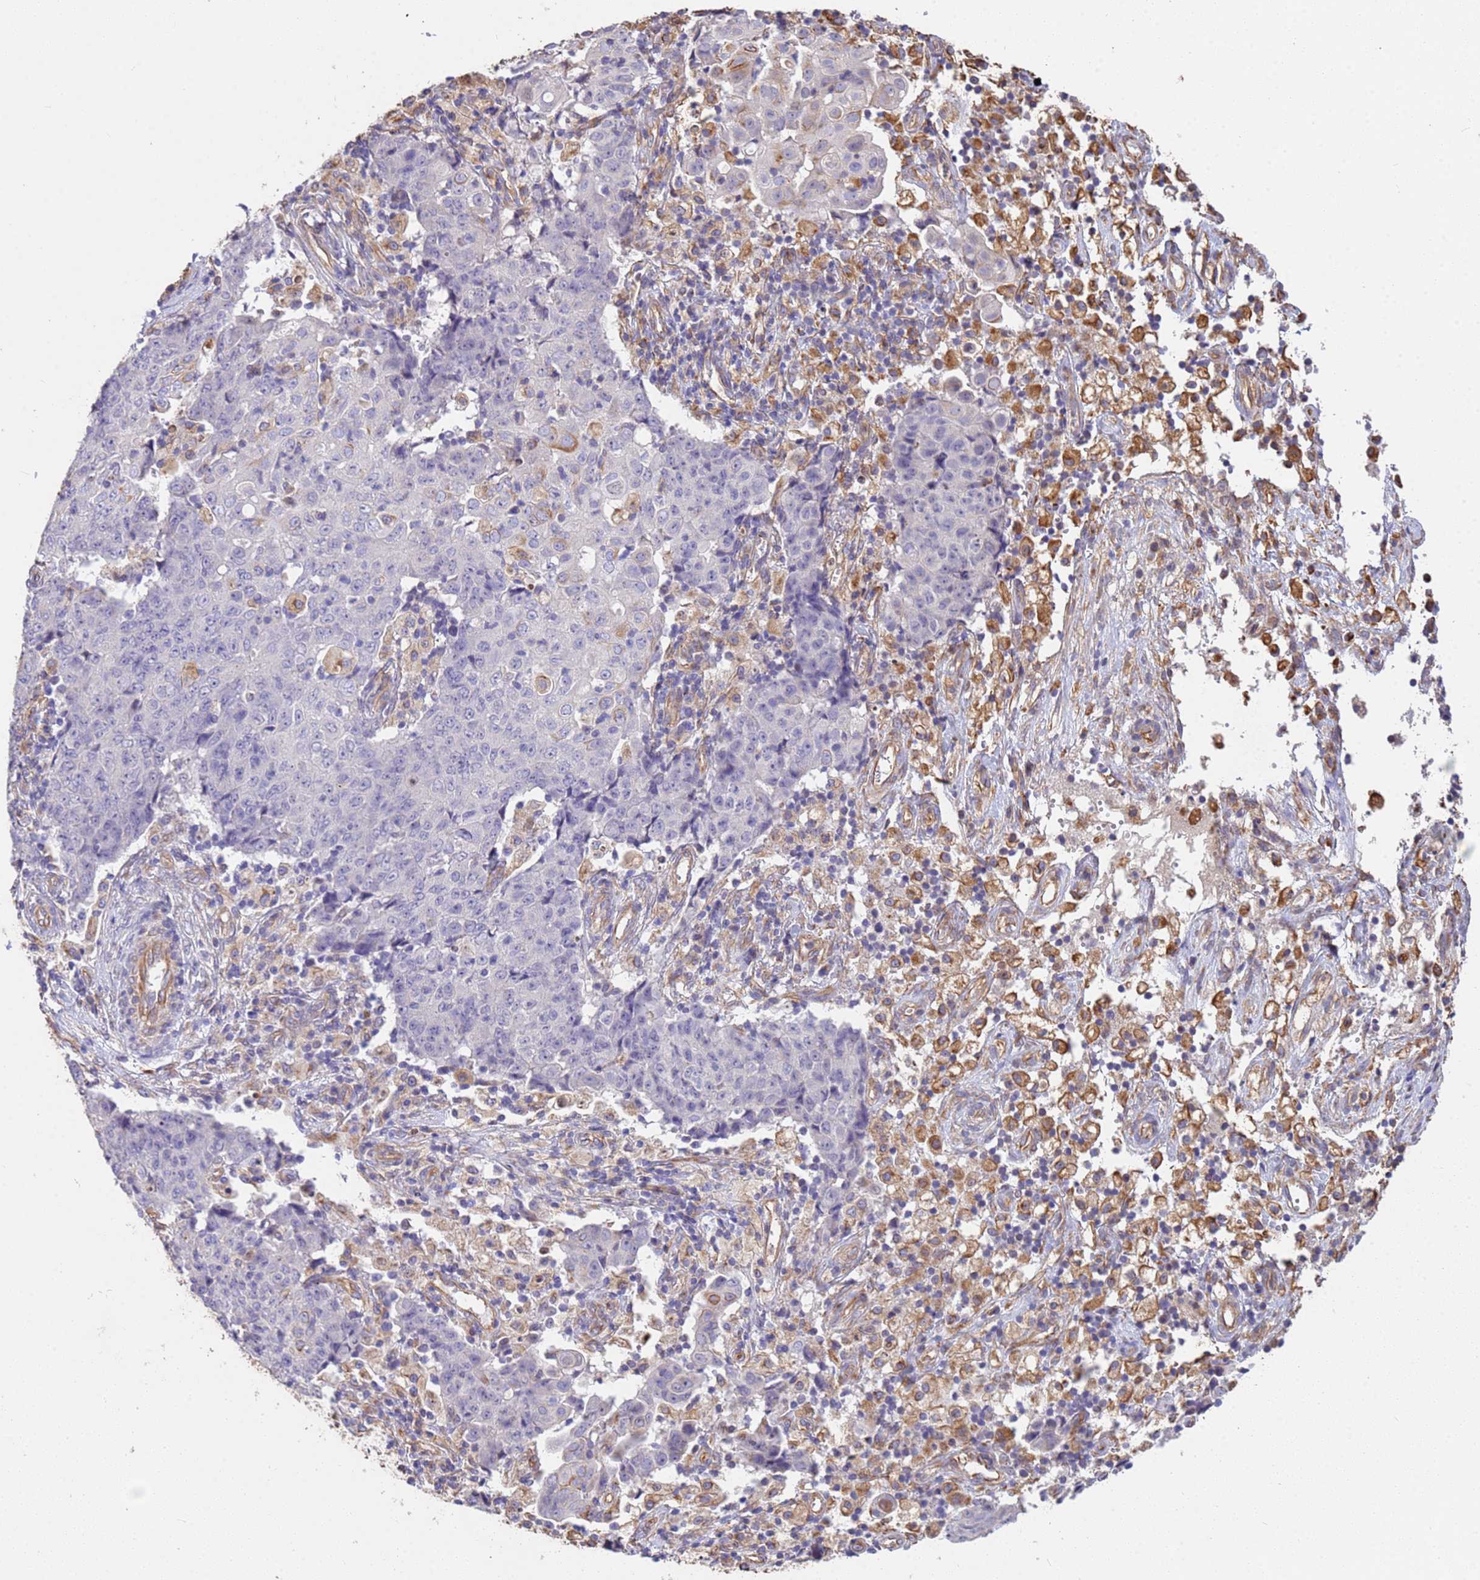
{"staining": {"intensity": "negative", "quantity": "none", "location": "none"}, "tissue": "ovarian cancer", "cell_type": "Tumor cells", "image_type": "cancer", "snomed": [{"axis": "morphology", "description": "Carcinoma, endometroid"}, {"axis": "topography", "description": "Ovary"}], "caption": "Tumor cells are negative for protein expression in human ovarian endometroid carcinoma.", "gene": "TCEAL3", "patient": {"sex": "female", "age": 42}}